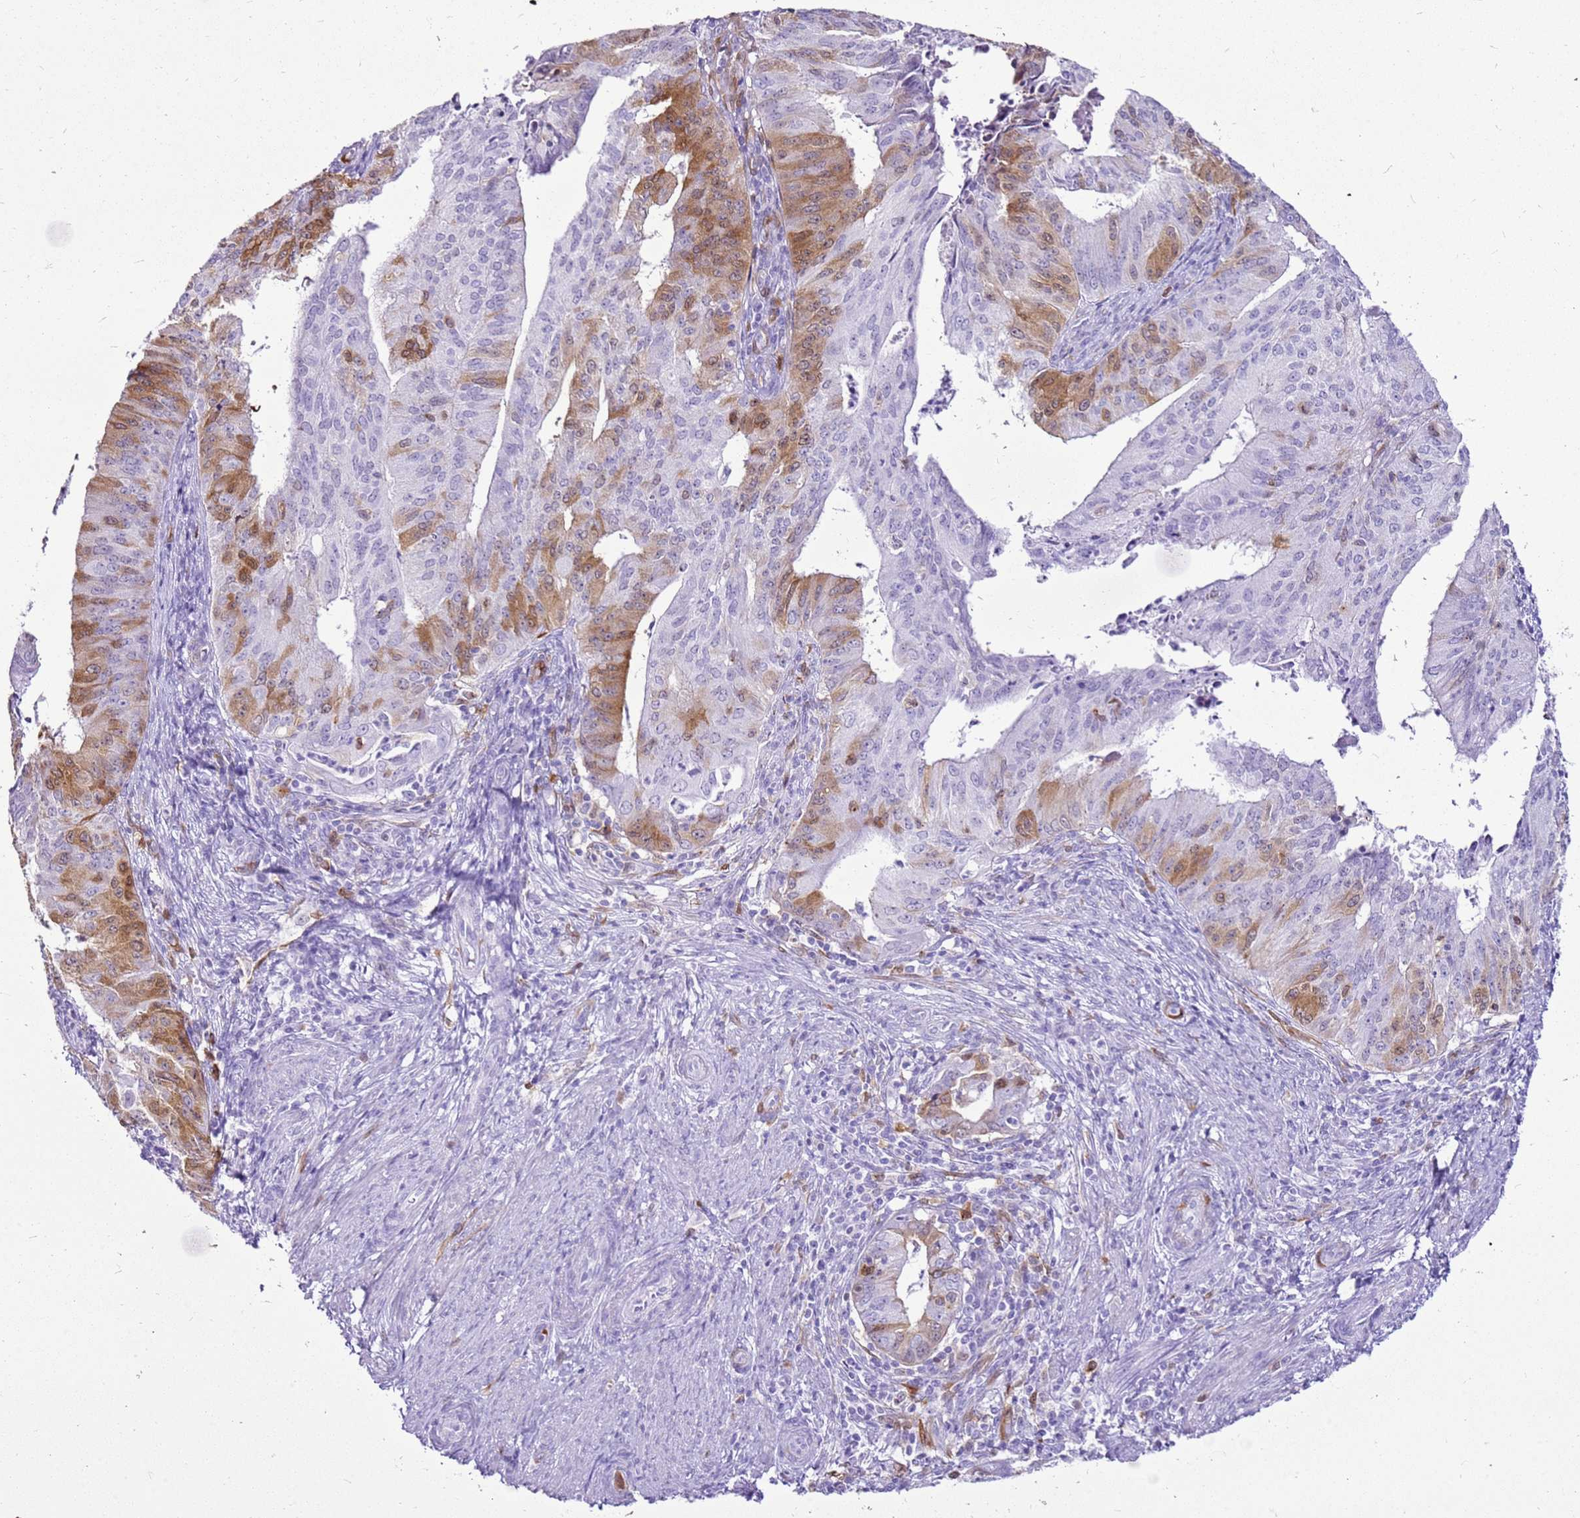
{"staining": {"intensity": "moderate", "quantity": "<25%", "location": "cytoplasmic/membranous"}, "tissue": "endometrial cancer", "cell_type": "Tumor cells", "image_type": "cancer", "snomed": [{"axis": "morphology", "description": "Adenocarcinoma, NOS"}, {"axis": "topography", "description": "Endometrium"}], "caption": "Endometrial cancer (adenocarcinoma) stained with immunohistochemistry exhibits moderate cytoplasmic/membranous expression in about <25% of tumor cells. (DAB (3,3'-diaminobenzidine) IHC with brightfield microscopy, high magnification).", "gene": "SPC25", "patient": {"sex": "female", "age": 50}}